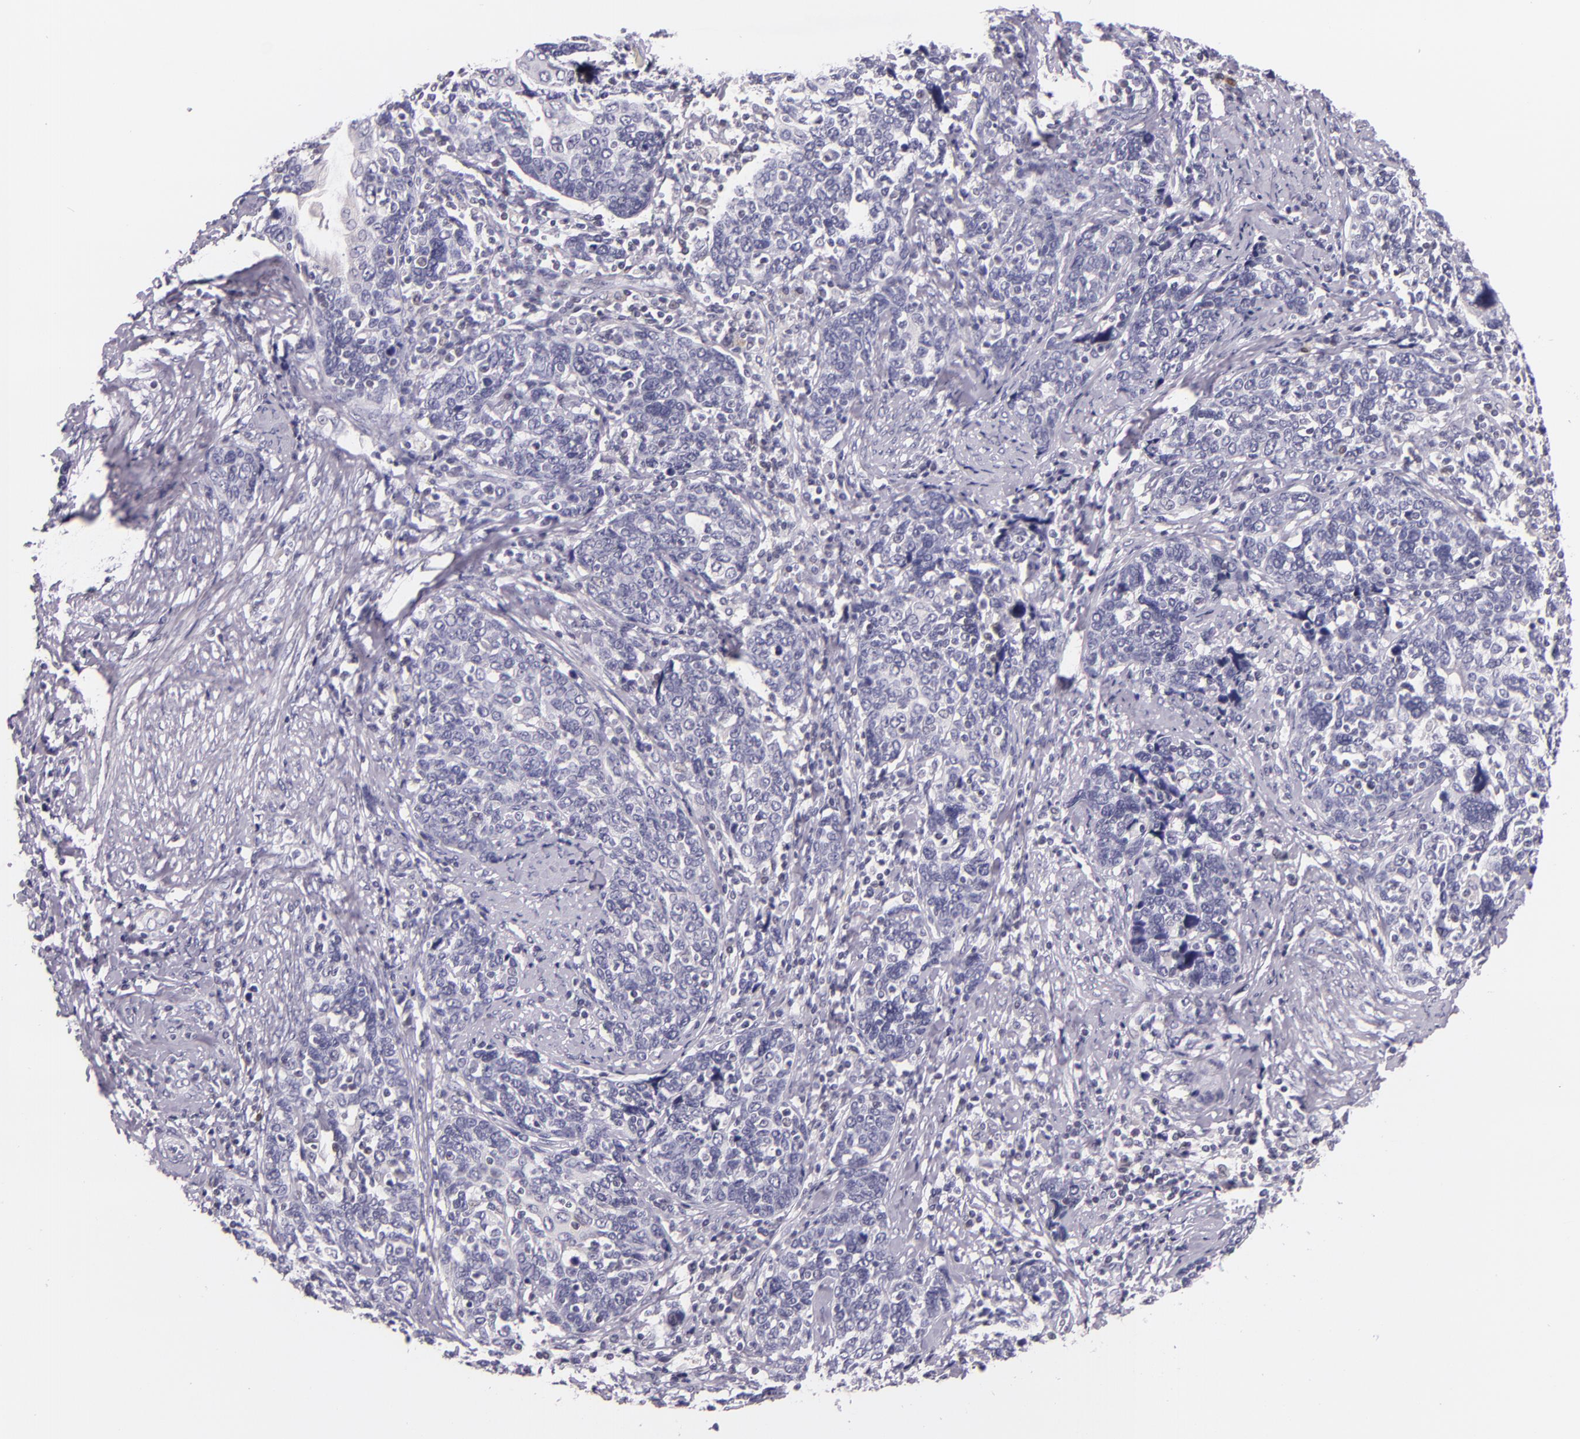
{"staining": {"intensity": "negative", "quantity": "none", "location": "none"}, "tissue": "cervical cancer", "cell_type": "Tumor cells", "image_type": "cancer", "snomed": [{"axis": "morphology", "description": "Squamous cell carcinoma, NOS"}, {"axis": "topography", "description": "Cervix"}], "caption": "This image is of cervical squamous cell carcinoma stained with immunohistochemistry to label a protein in brown with the nuclei are counter-stained blue. There is no staining in tumor cells.", "gene": "HSP90AA1", "patient": {"sex": "female", "age": 41}}